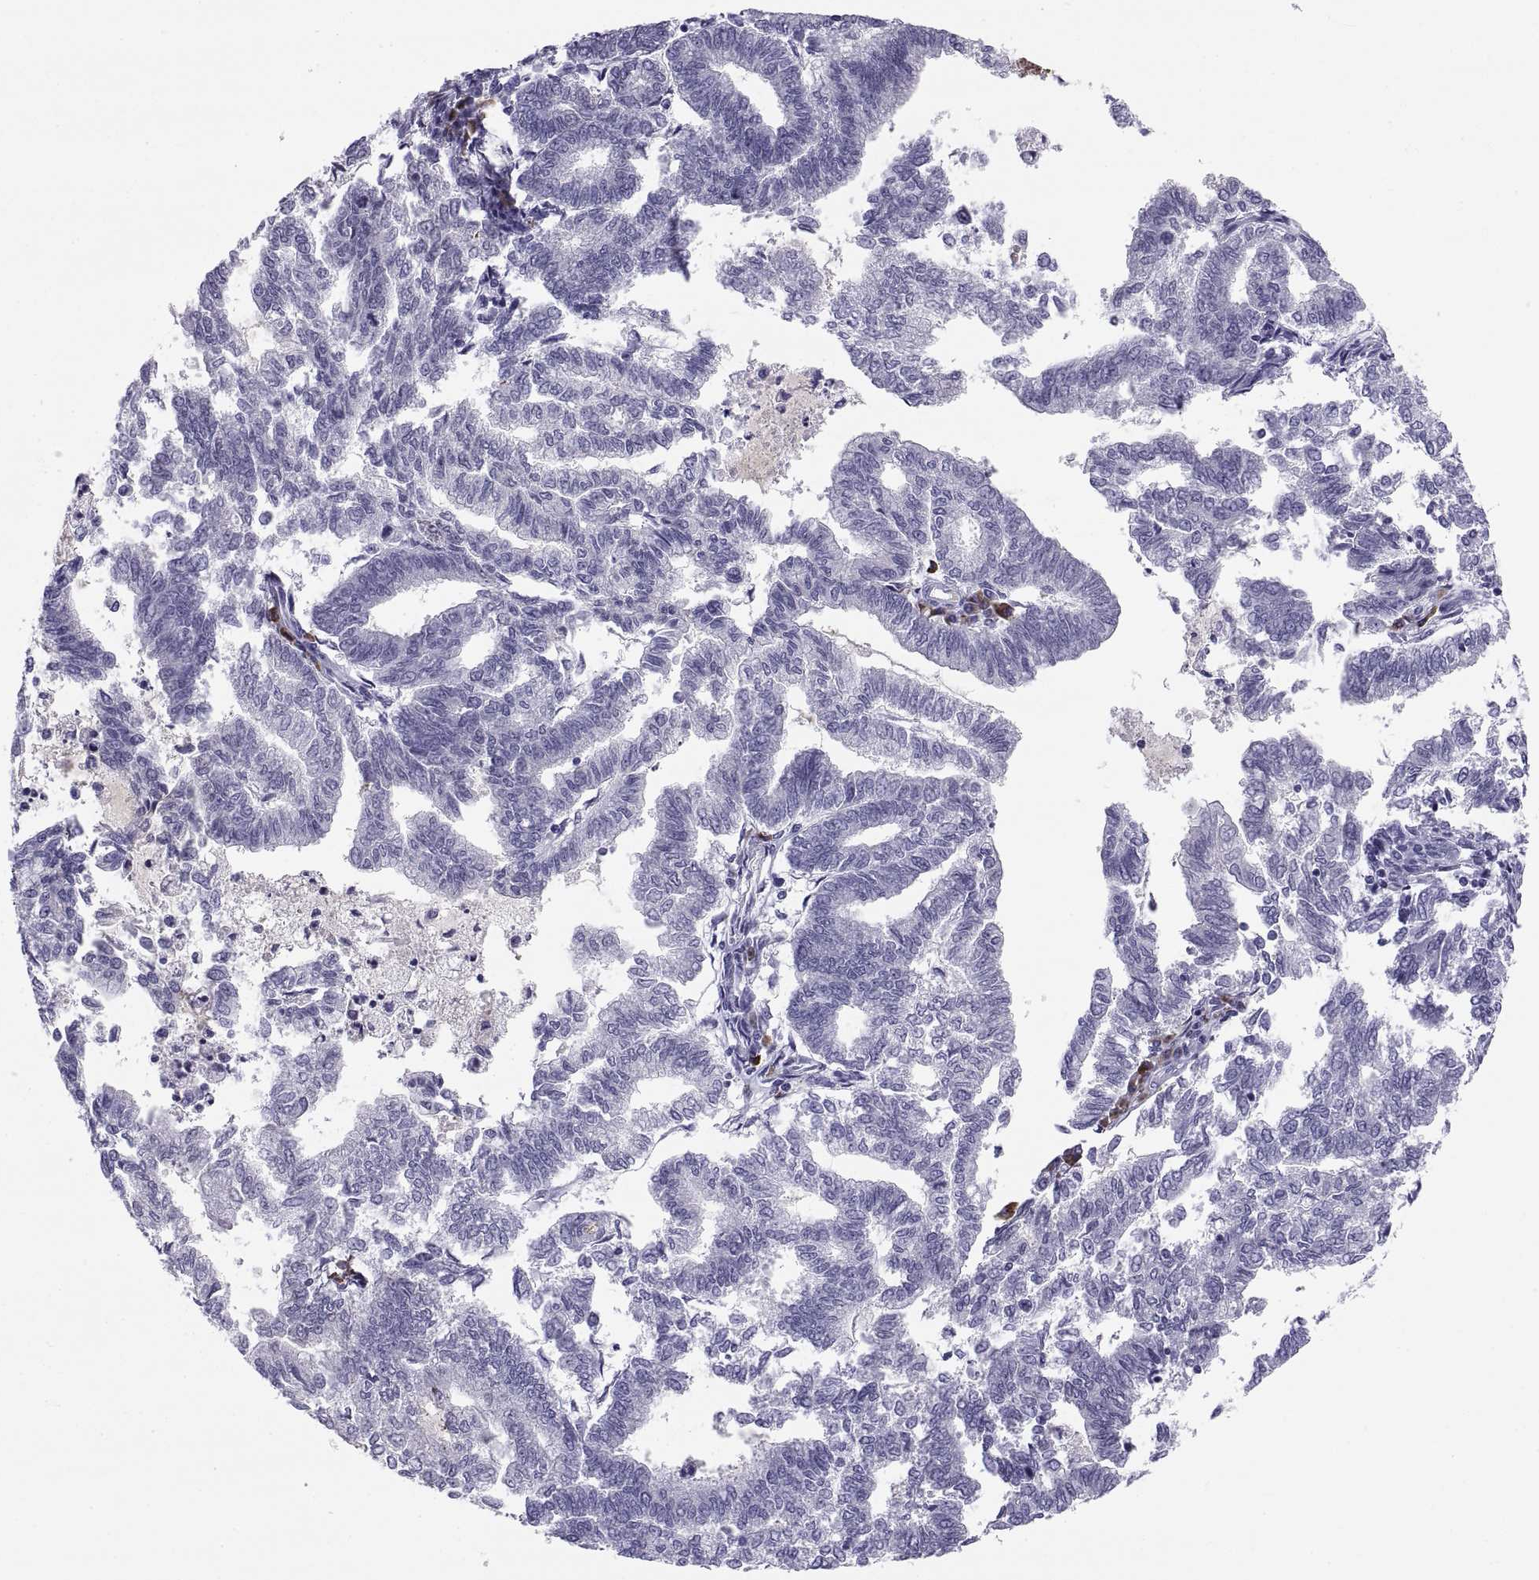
{"staining": {"intensity": "negative", "quantity": "none", "location": "none"}, "tissue": "endometrial cancer", "cell_type": "Tumor cells", "image_type": "cancer", "snomed": [{"axis": "morphology", "description": "Adenocarcinoma, NOS"}, {"axis": "topography", "description": "Endometrium"}], "caption": "DAB immunohistochemical staining of human endometrial cancer (adenocarcinoma) demonstrates no significant expression in tumor cells.", "gene": "CT47A10", "patient": {"sex": "female", "age": 79}}